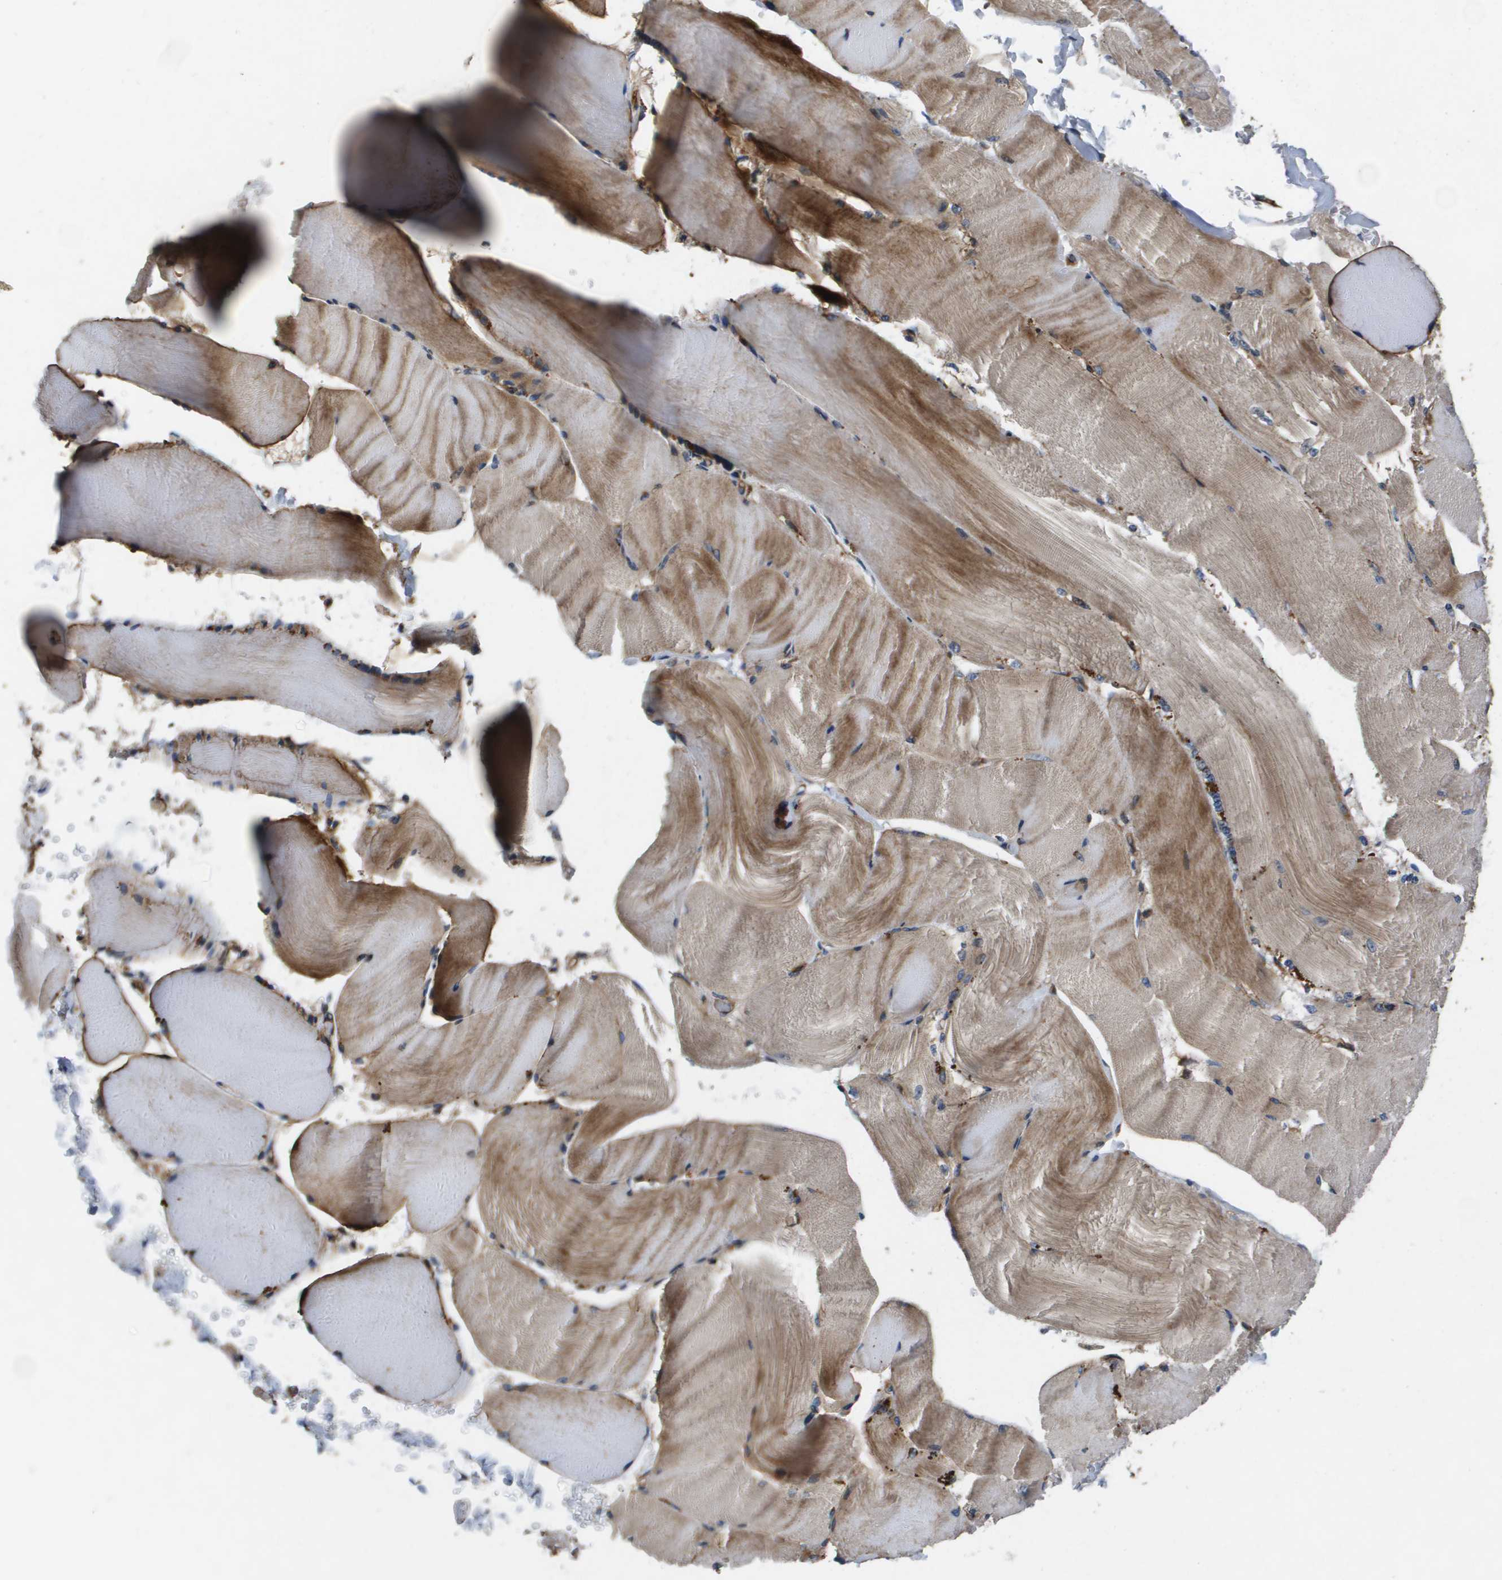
{"staining": {"intensity": "moderate", "quantity": "25%-75%", "location": "cytoplasmic/membranous"}, "tissue": "skeletal muscle", "cell_type": "Myocytes", "image_type": "normal", "snomed": [{"axis": "morphology", "description": "Normal tissue, NOS"}, {"axis": "topography", "description": "Skin"}, {"axis": "topography", "description": "Skeletal muscle"}], "caption": "DAB immunohistochemical staining of normal human skeletal muscle demonstrates moderate cytoplasmic/membranous protein positivity in approximately 25%-75% of myocytes. (DAB (3,3'-diaminobenzidine) = brown stain, brightfield microscopy at high magnification).", "gene": "ENTPD2", "patient": {"sex": "male", "age": 83}}